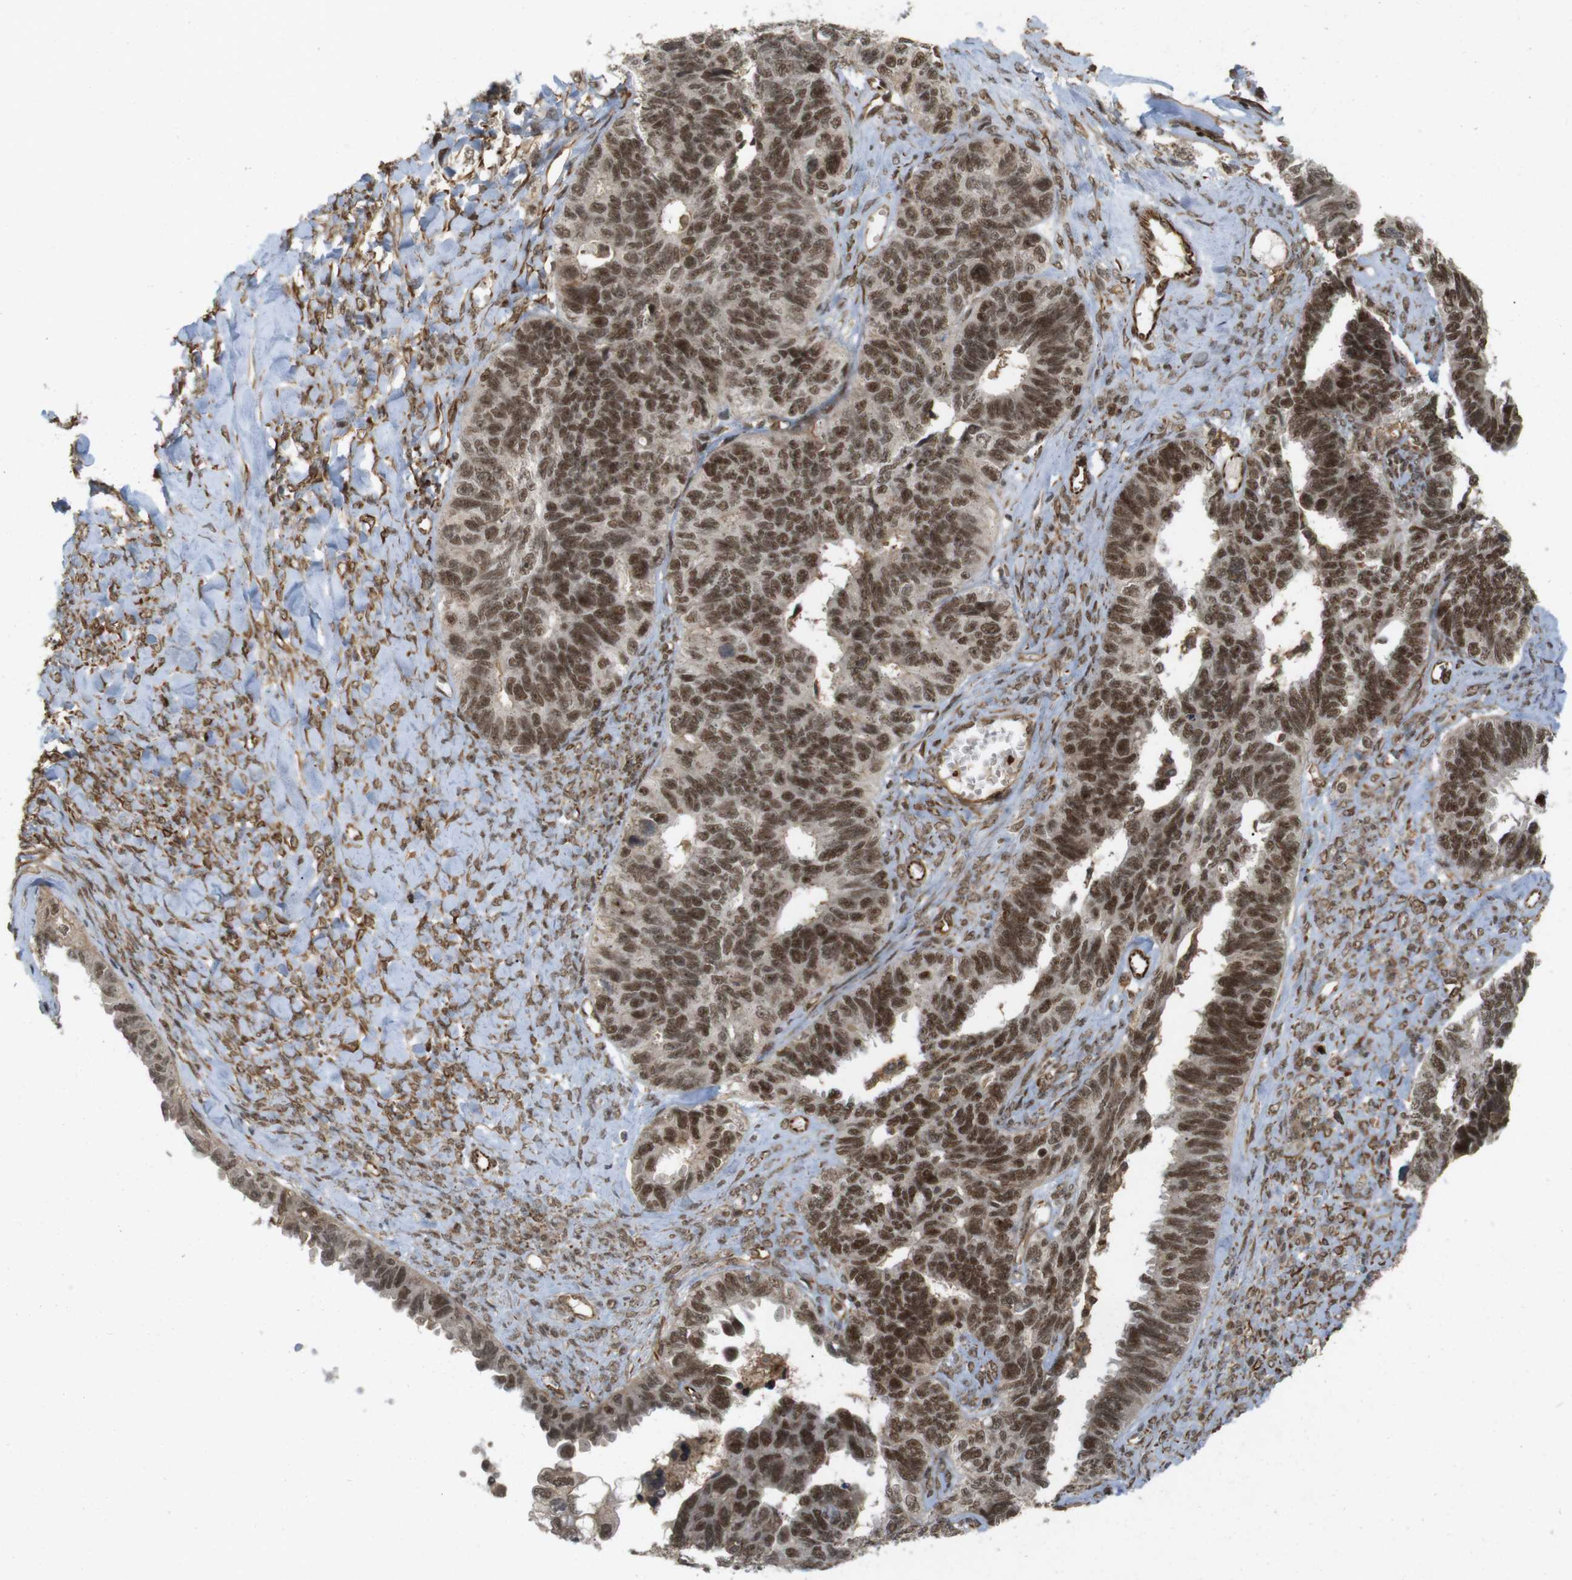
{"staining": {"intensity": "strong", "quantity": ">75%", "location": "cytoplasmic/membranous,nuclear"}, "tissue": "ovarian cancer", "cell_type": "Tumor cells", "image_type": "cancer", "snomed": [{"axis": "morphology", "description": "Cystadenocarcinoma, serous, NOS"}, {"axis": "topography", "description": "Ovary"}], "caption": "High-power microscopy captured an IHC micrograph of ovarian cancer, revealing strong cytoplasmic/membranous and nuclear positivity in approximately >75% of tumor cells. (IHC, brightfield microscopy, high magnification).", "gene": "SP2", "patient": {"sex": "female", "age": 79}}